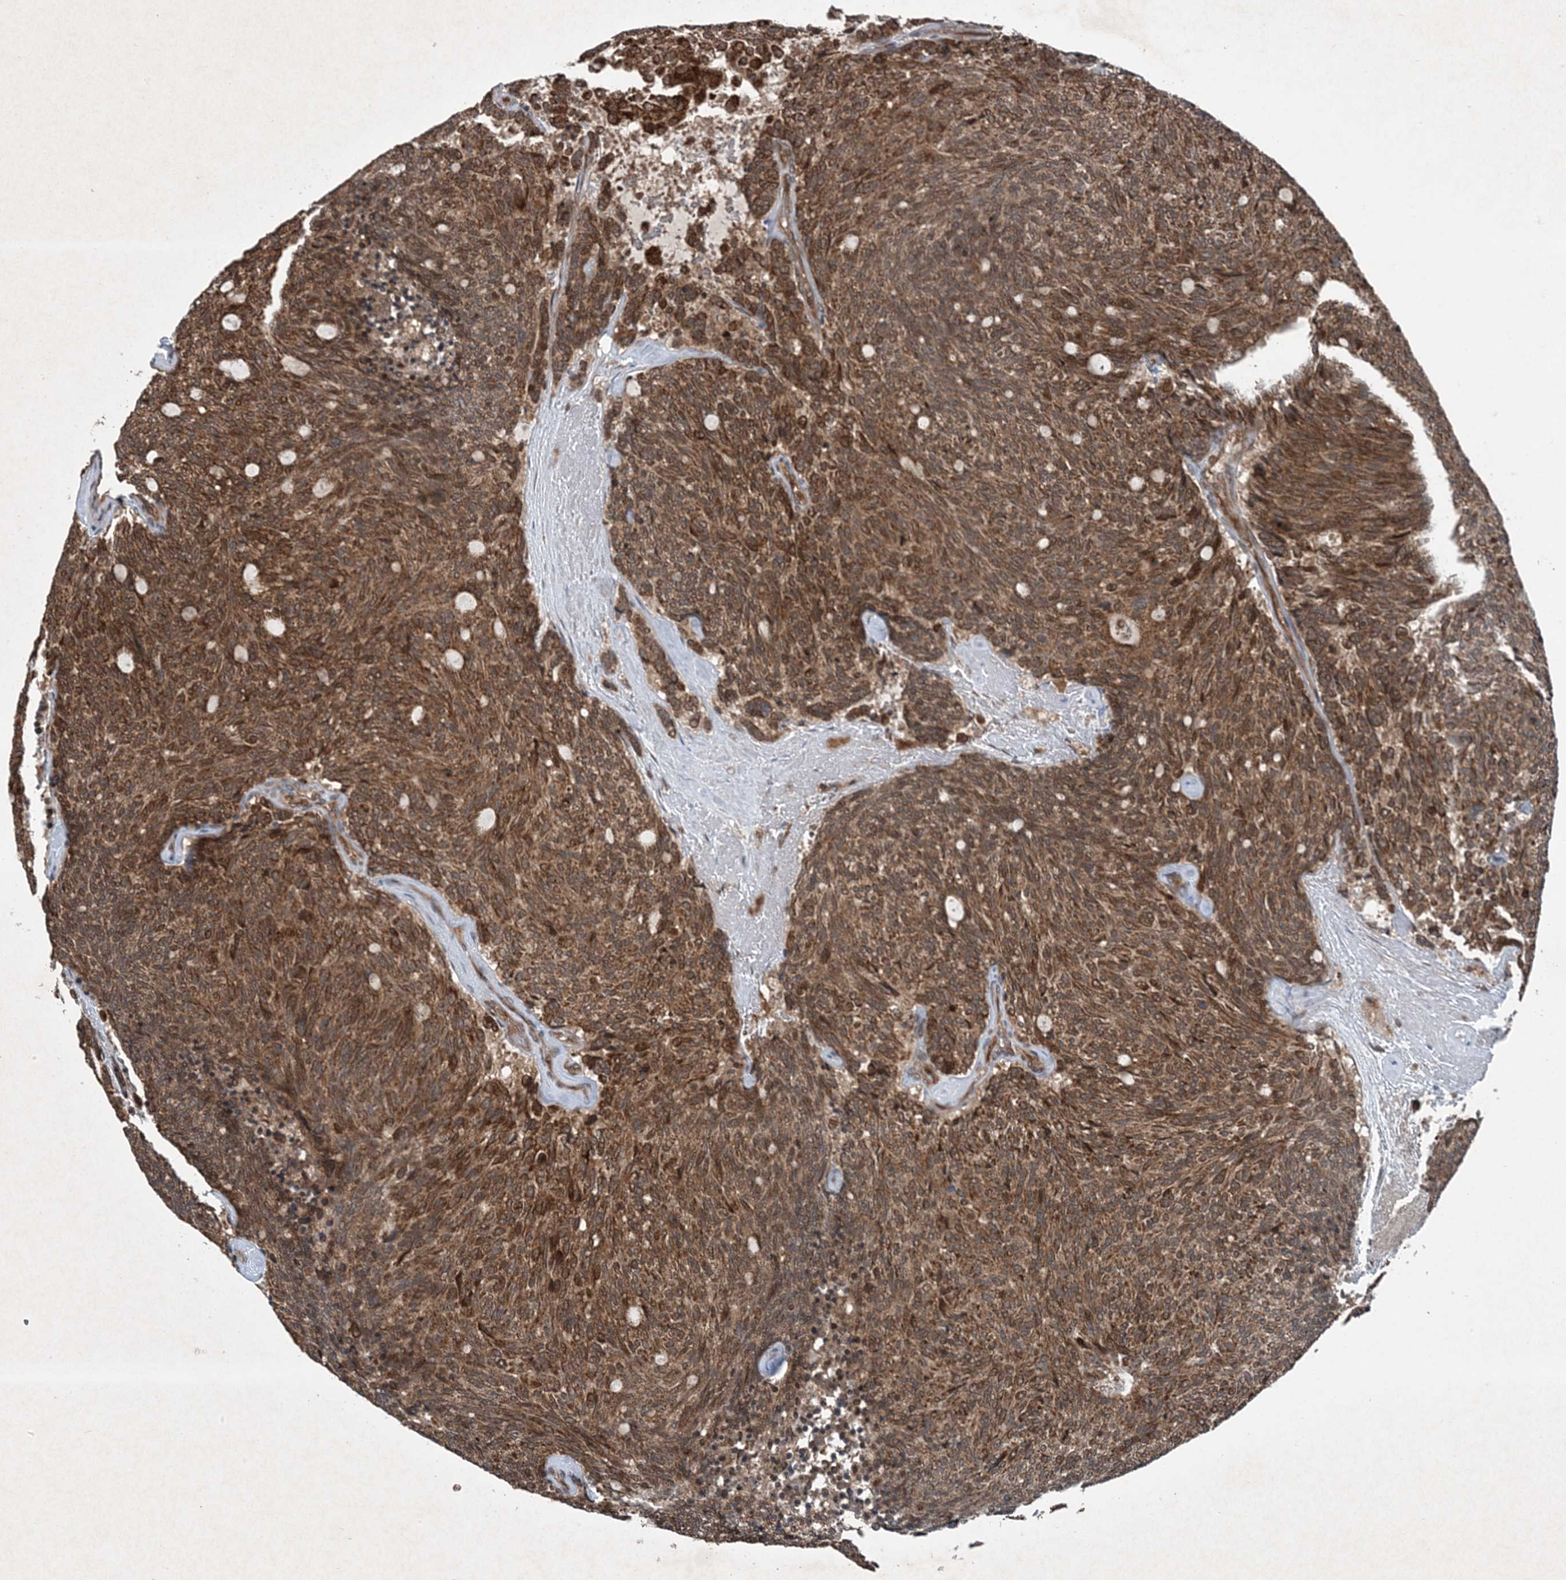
{"staining": {"intensity": "strong", "quantity": ">75%", "location": "cytoplasmic/membranous"}, "tissue": "carcinoid", "cell_type": "Tumor cells", "image_type": "cancer", "snomed": [{"axis": "morphology", "description": "Carcinoid, malignant, NOS"}, {"axis": "topography", "description": "Pancreas"}], "caption": "Carcinoid (malignant) was stained to show a protein in brown. There is high levels of strong cytoplasmic/membranous expression in approximately >75% of tumor cells.", "gene": "GNG5", "patient": {"sex": "female", "age": 54}}